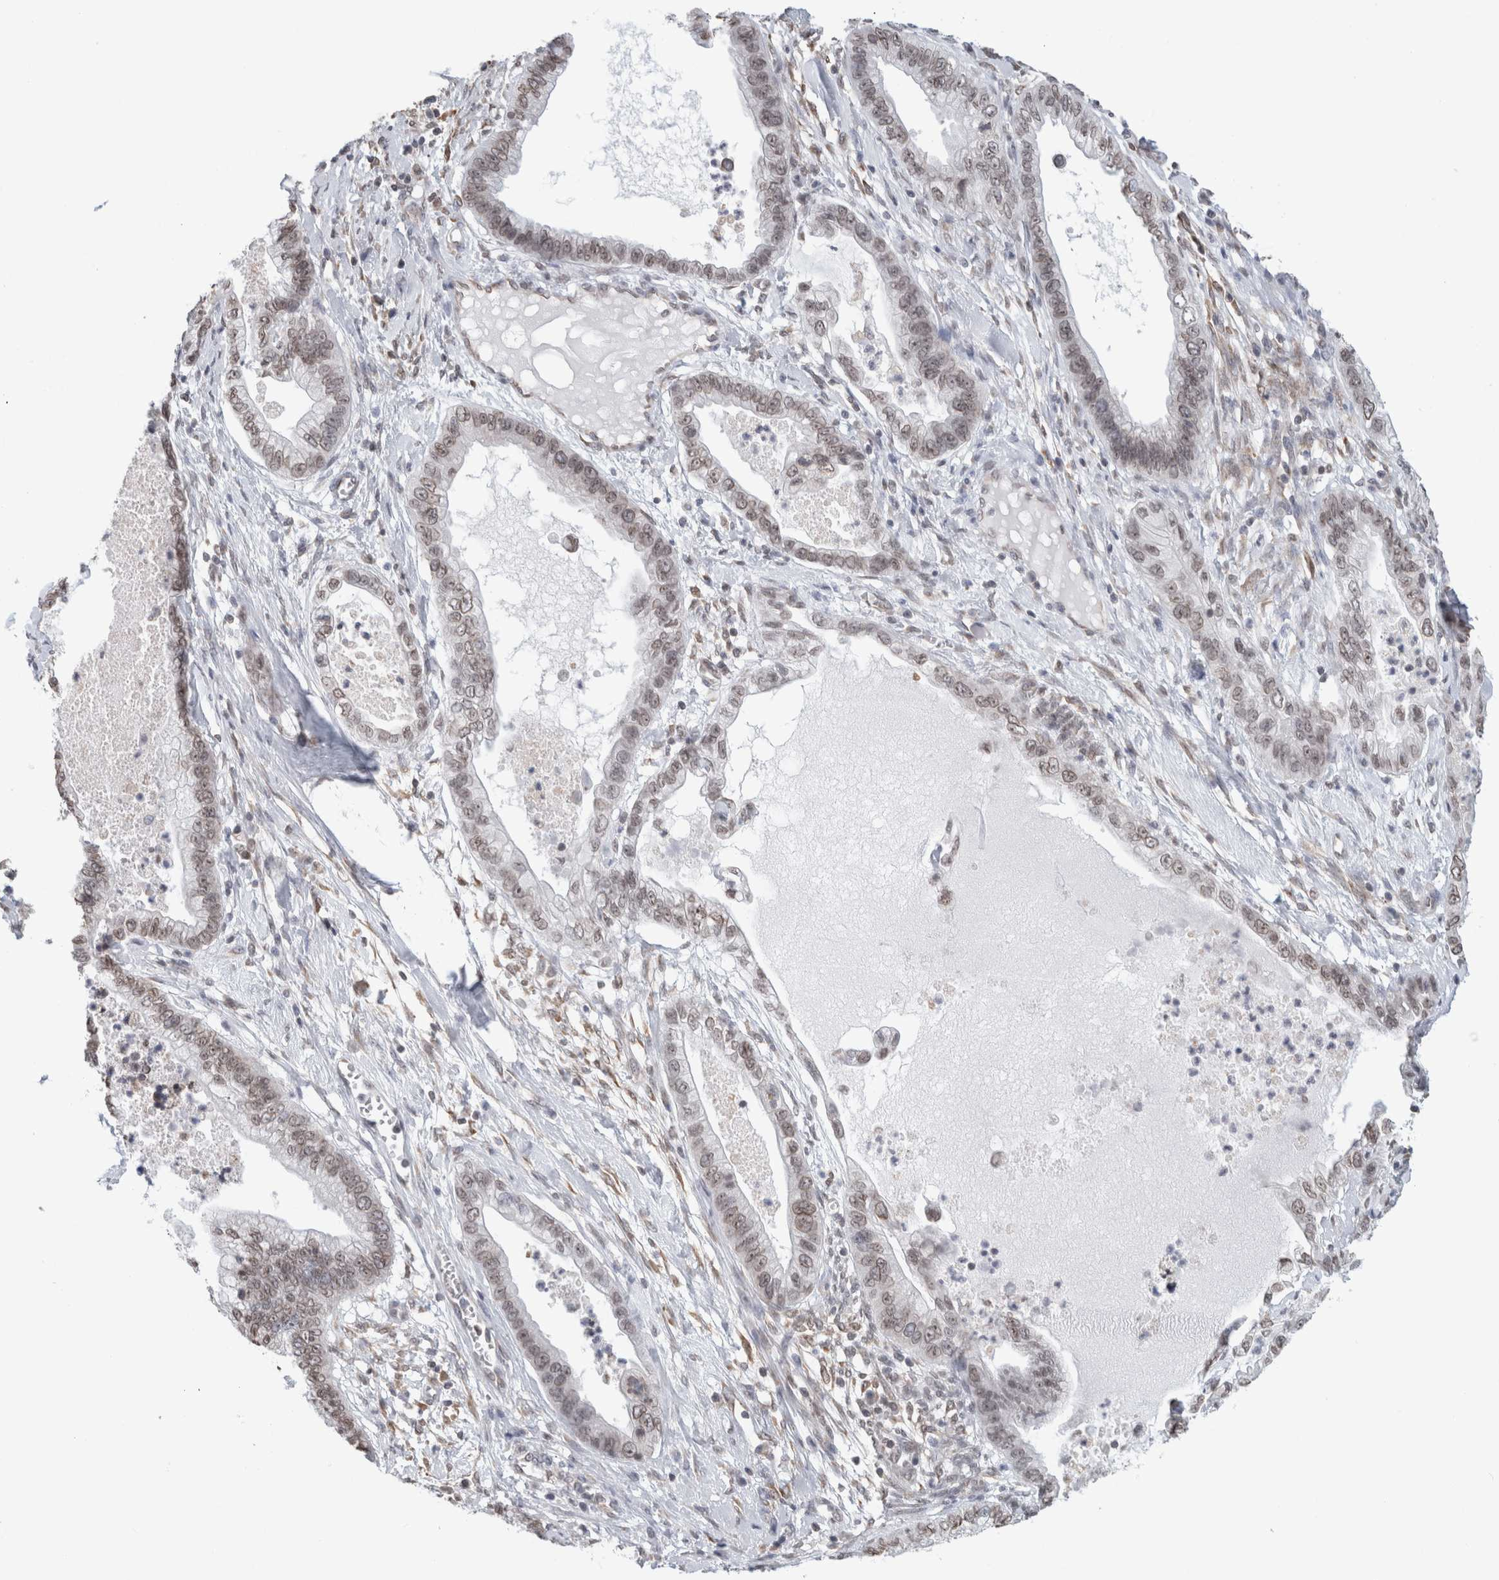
{"staining": {"intensity": "weak", "quantity": ">75%", "location": "cytoplasmic/membranous,nuclear"}, "tissue": "cervical cancer", "cell_type": "Tumor cells", "image_type": "cancer", "snomed": [{"axis": "morphology", "description": "Adenocarcinoma, NOS"}, {"axis": "topography", "description": "Cervix"}], "caption": "DAB (3,3'-diaminobenzidine) immunohistochemical staining of human adenocarcinoma (cervical) exhibits weak cytoplasmic/membranous and nuclear protein staining in approximately >75% of tumor cells.", "gene": "RBMX2", "patient": {"sex": "female", "age": 44}}